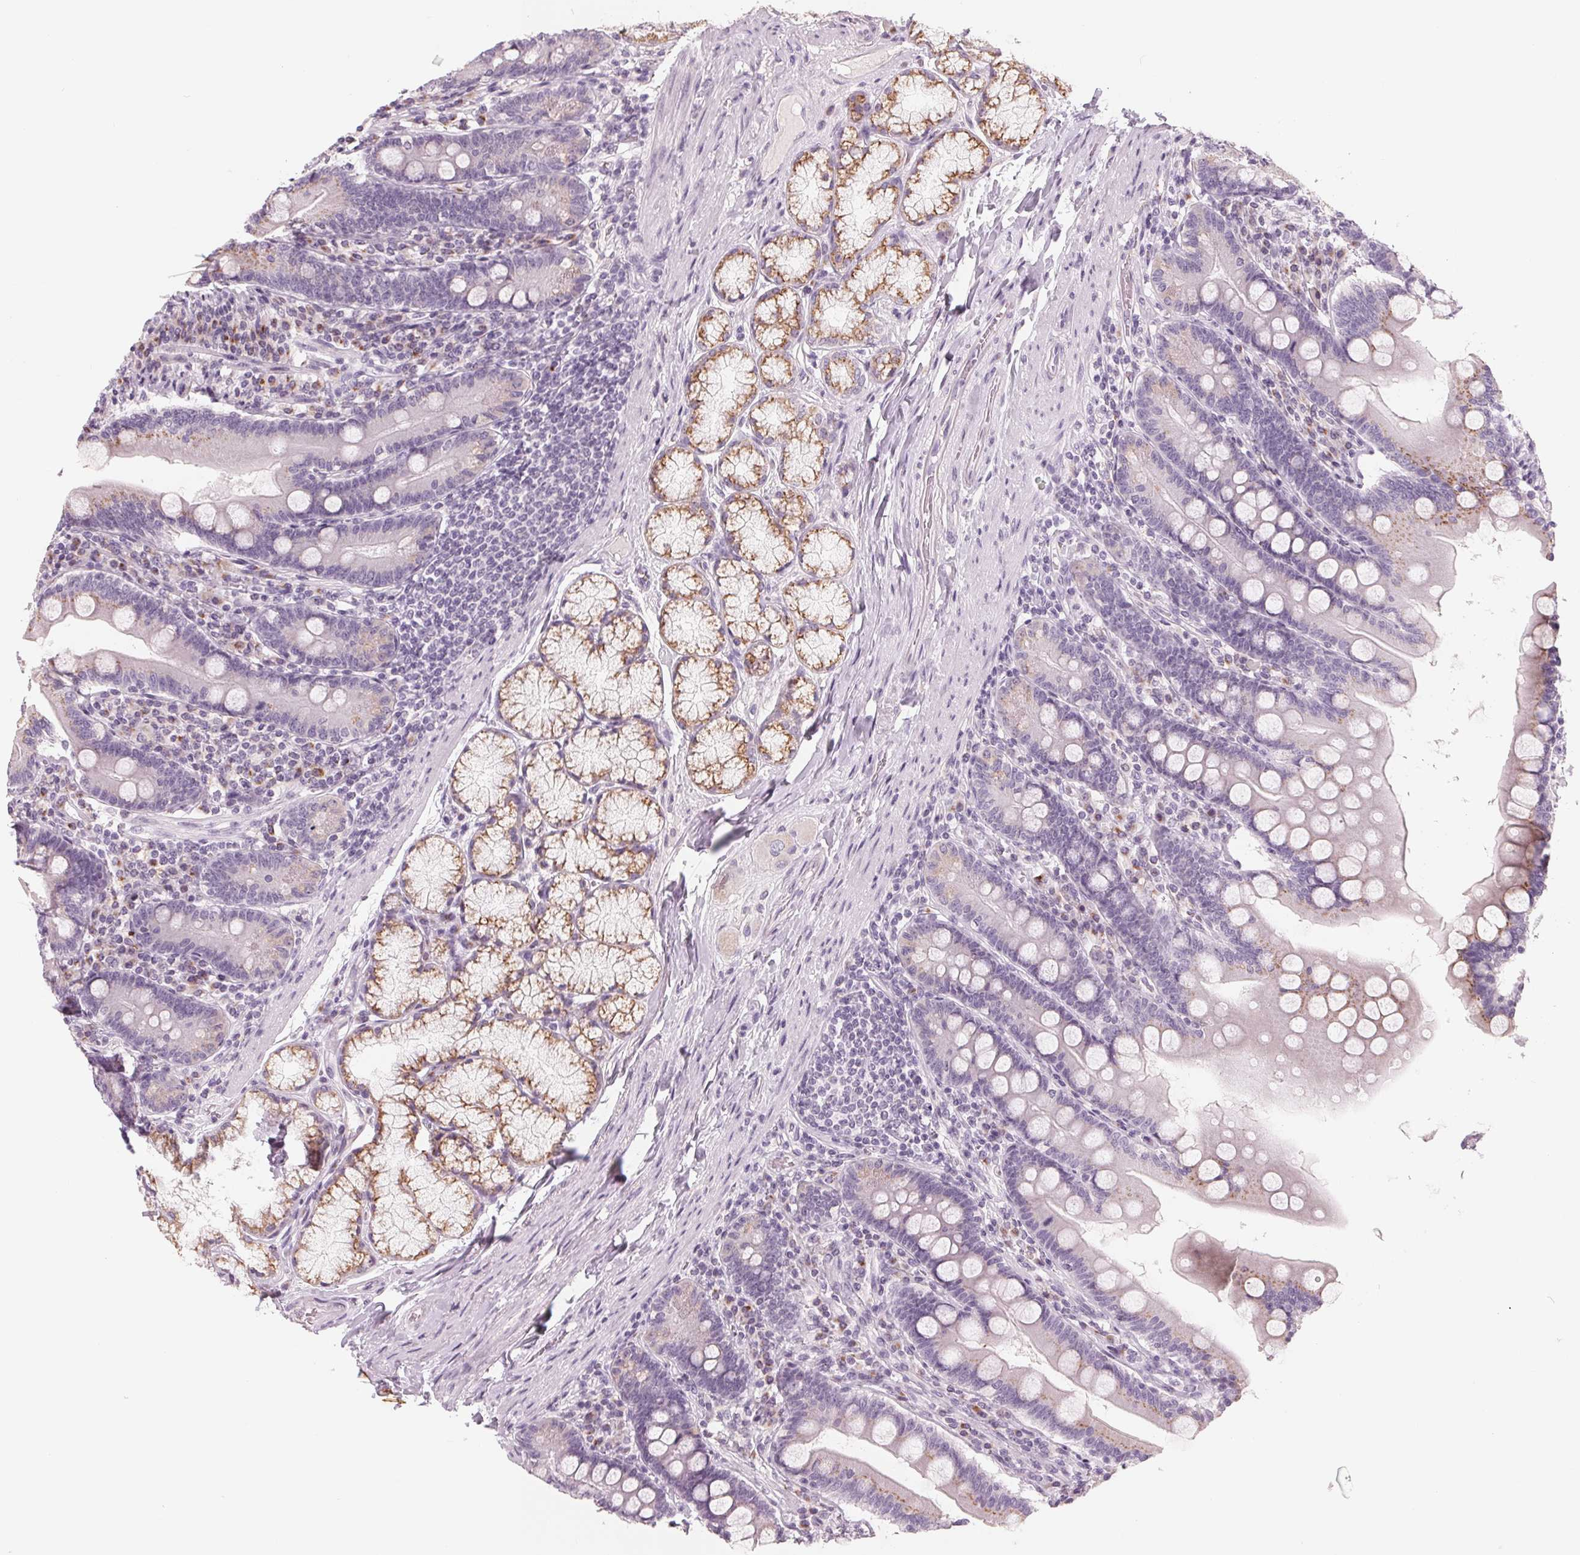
{"staining": {"intensity": "moderate", "quantity": "<25%", "location": "cytoplasmic/membranous"}, "tissue": "duodenum", "cell_type": "Glandular cells", "image_type": "normal", "snomed": [{"axis": "morphology", "description": "Normal tissue, NOS"}, {"axis": "topography", "description": "Duodenum"}], "caption": "Immunohistochemistry (IHC) of normal duodenum displays low levels of moderate cytoplasmic/membranous expression in about <25% of glandular cells.", "gene": "IL9R", "patient": {"sex": "female", "age": 67}}